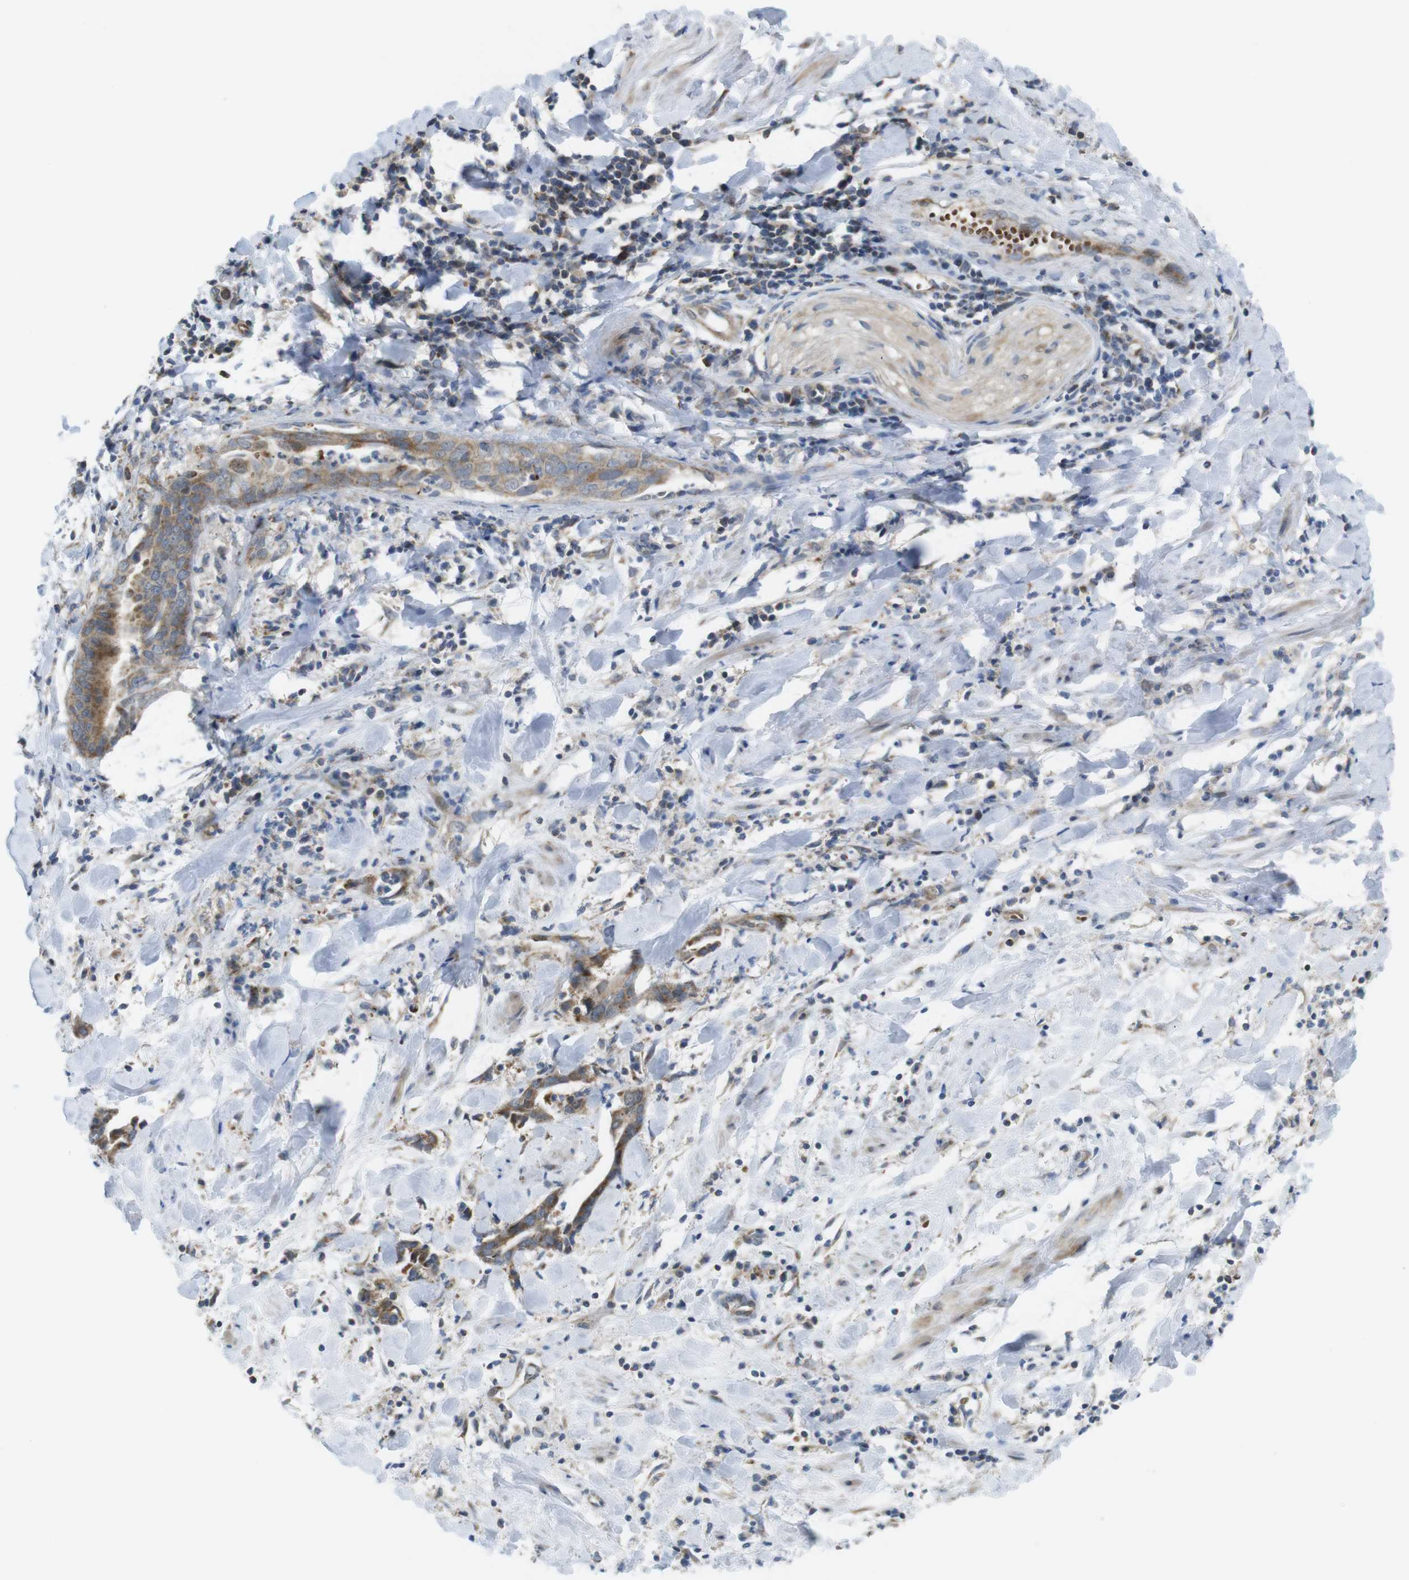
{"staining": {"intensity": "moderate", "quantity": ">75%", "location": "cytoplasmic/membranous"}, "tissue": "cervical cancer", "cell_type": "Tumor cells", "image_type": "cancer", "snomed": [{"axis": "morphology", "description": "Adenocarcinoma, NOS"}, {"axis": "topography", "description": "Cervix"}], "caption": "An image of human cervical adenocarcinoma stained for a protein displays moderate cytoplasmic/membranous brown staining in tumor cells.", "gene": "MARCHF1", "patient": {"sex": "female", "age": 44}}